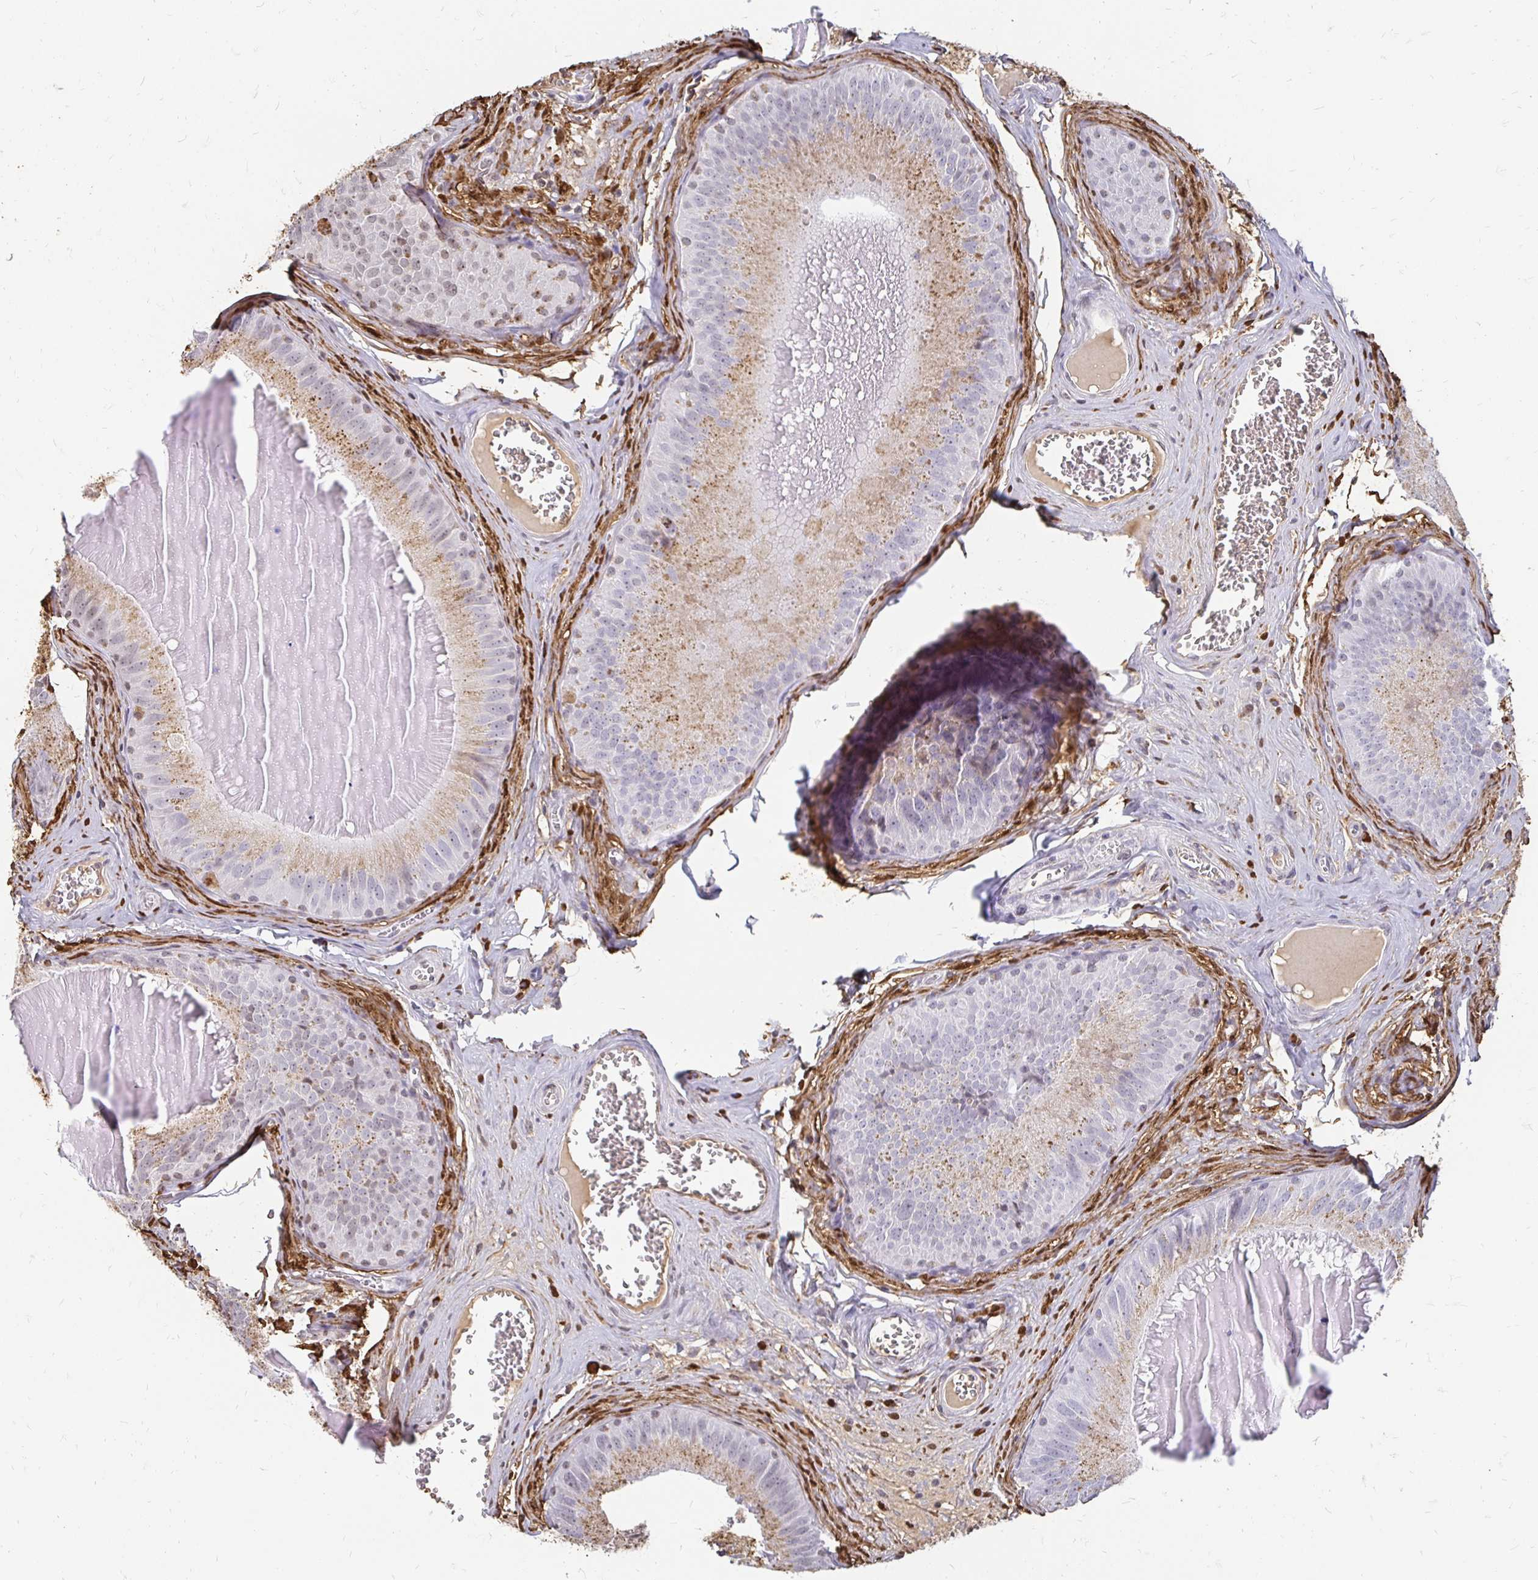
{"staining": {"intensity": "weak", "quantity": ">75%", "location": "cytoplasmic/membranous"}, "tissue": "epididymis", "cell_type": "Glandular cells", "image_type": "normal", "snomed": [{"axis": "morphology", "description": "Normal tissue, NOS"}, {"axis": "topography", "description": "Epididymis, spermatic cord, NOS"}], "caption": "Weak cytoplasmic/membranous protein positivity is present in approximately >75% of glandular cells in epididymis. (DAB = brown stain, brightfield microscopy at high magnification).", "gene": "PAGE4", "patient": {"sex": "male", "age": 39}}